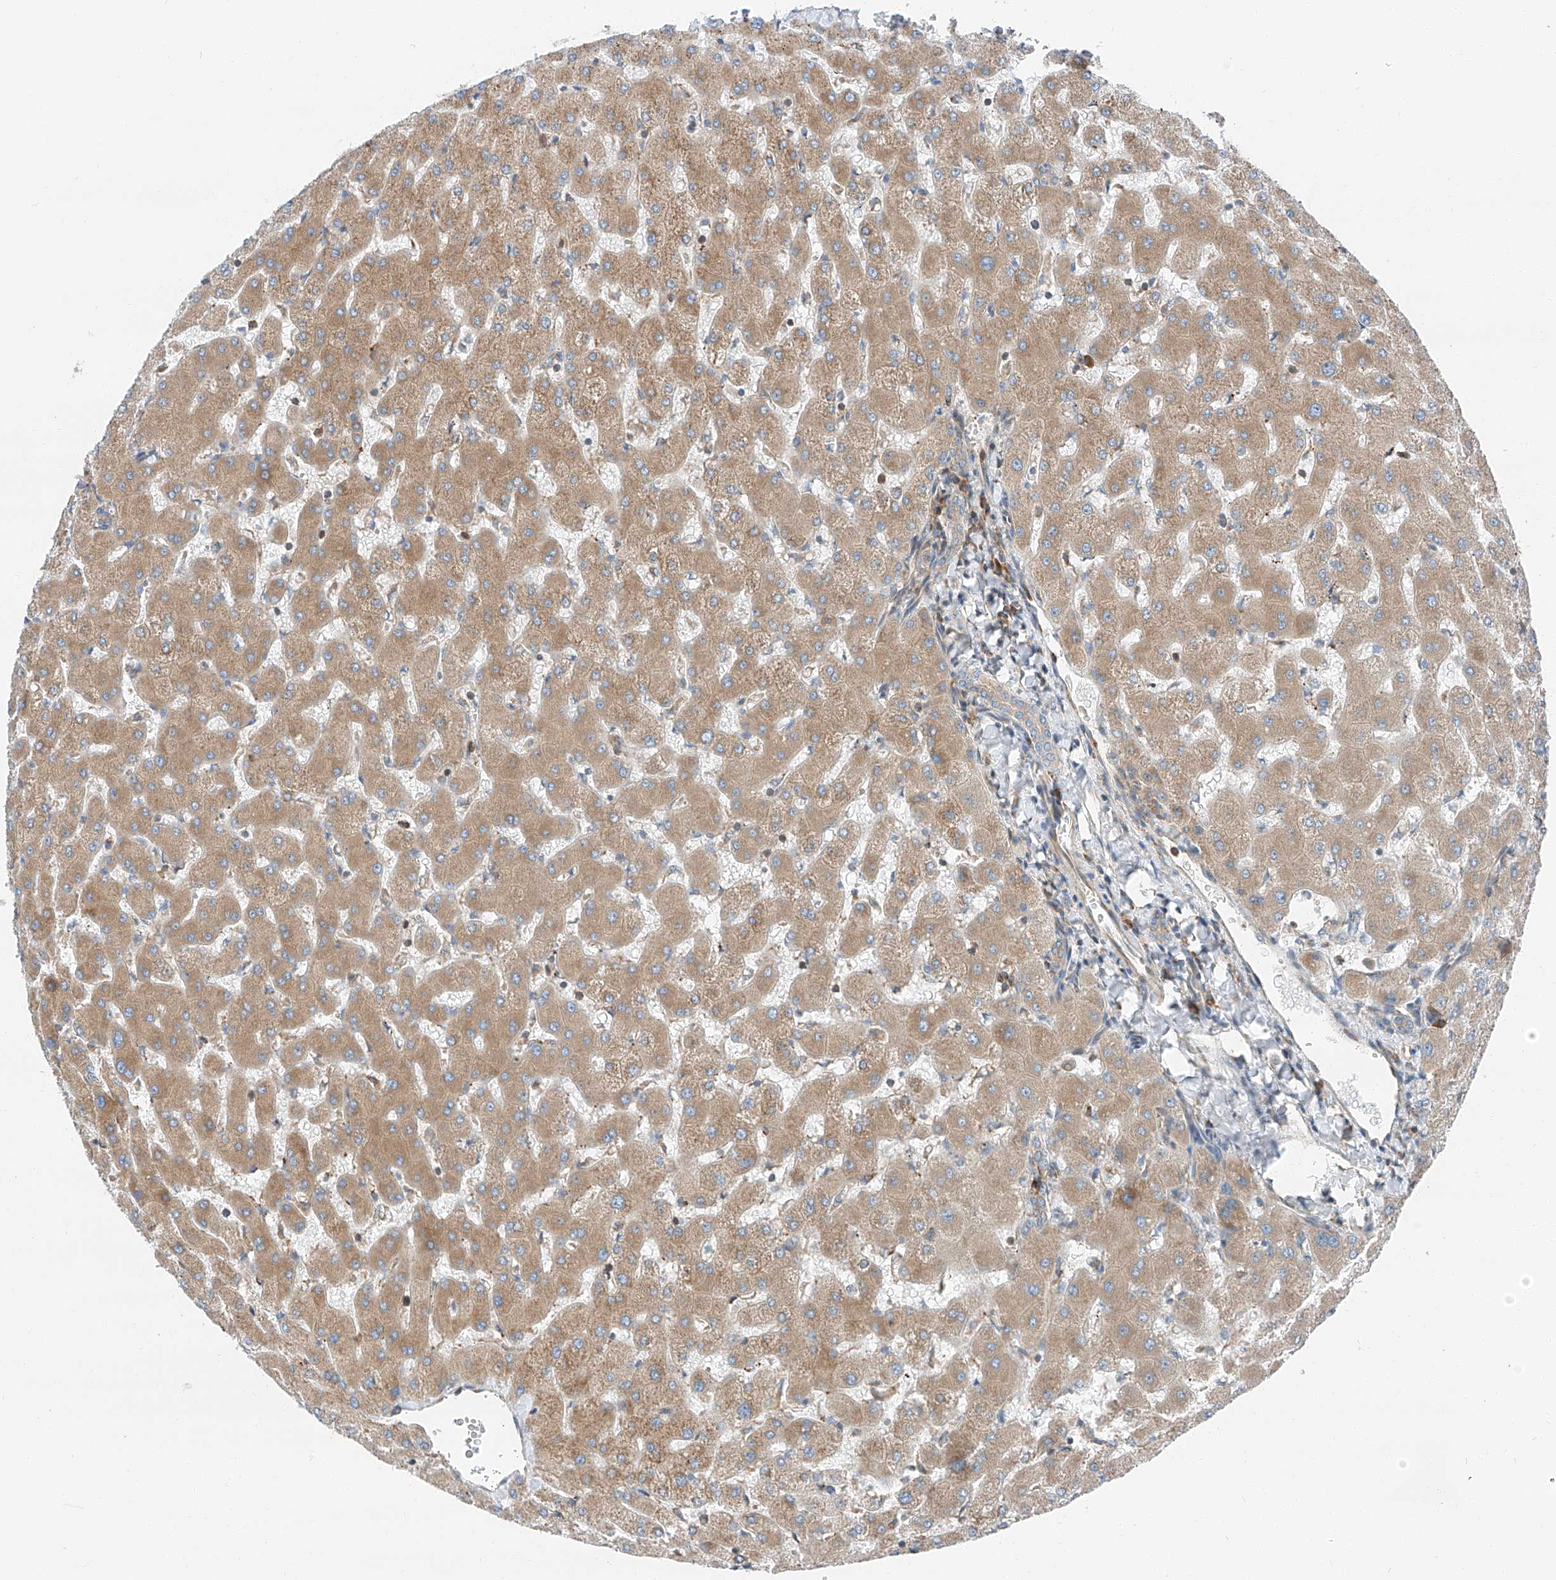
{"staining": {"intensity": "weak", "quantity": "25%-75%", "location": "cytoplasmic/membranous"}, "tissue": "liver", "cell_type": "Cholangiocytes", "image_type": "normal", "snomed": [{"axis": "morphology", "description": "Normal tissue, NOS"}, {"axis": "topography", "description": "Liver"}], "caption": "Immunohistochemistry histopathology image of normal liver: liver stained using IHC exhibits low levels of weak protein expression localized specifically in the cytoplasmic/membranous of cholangiocytes, appearing as a cytoplasmic/membranous brown color.", "gene": "ZC3H15", "patient": {"sex": "female", "age": 63}}